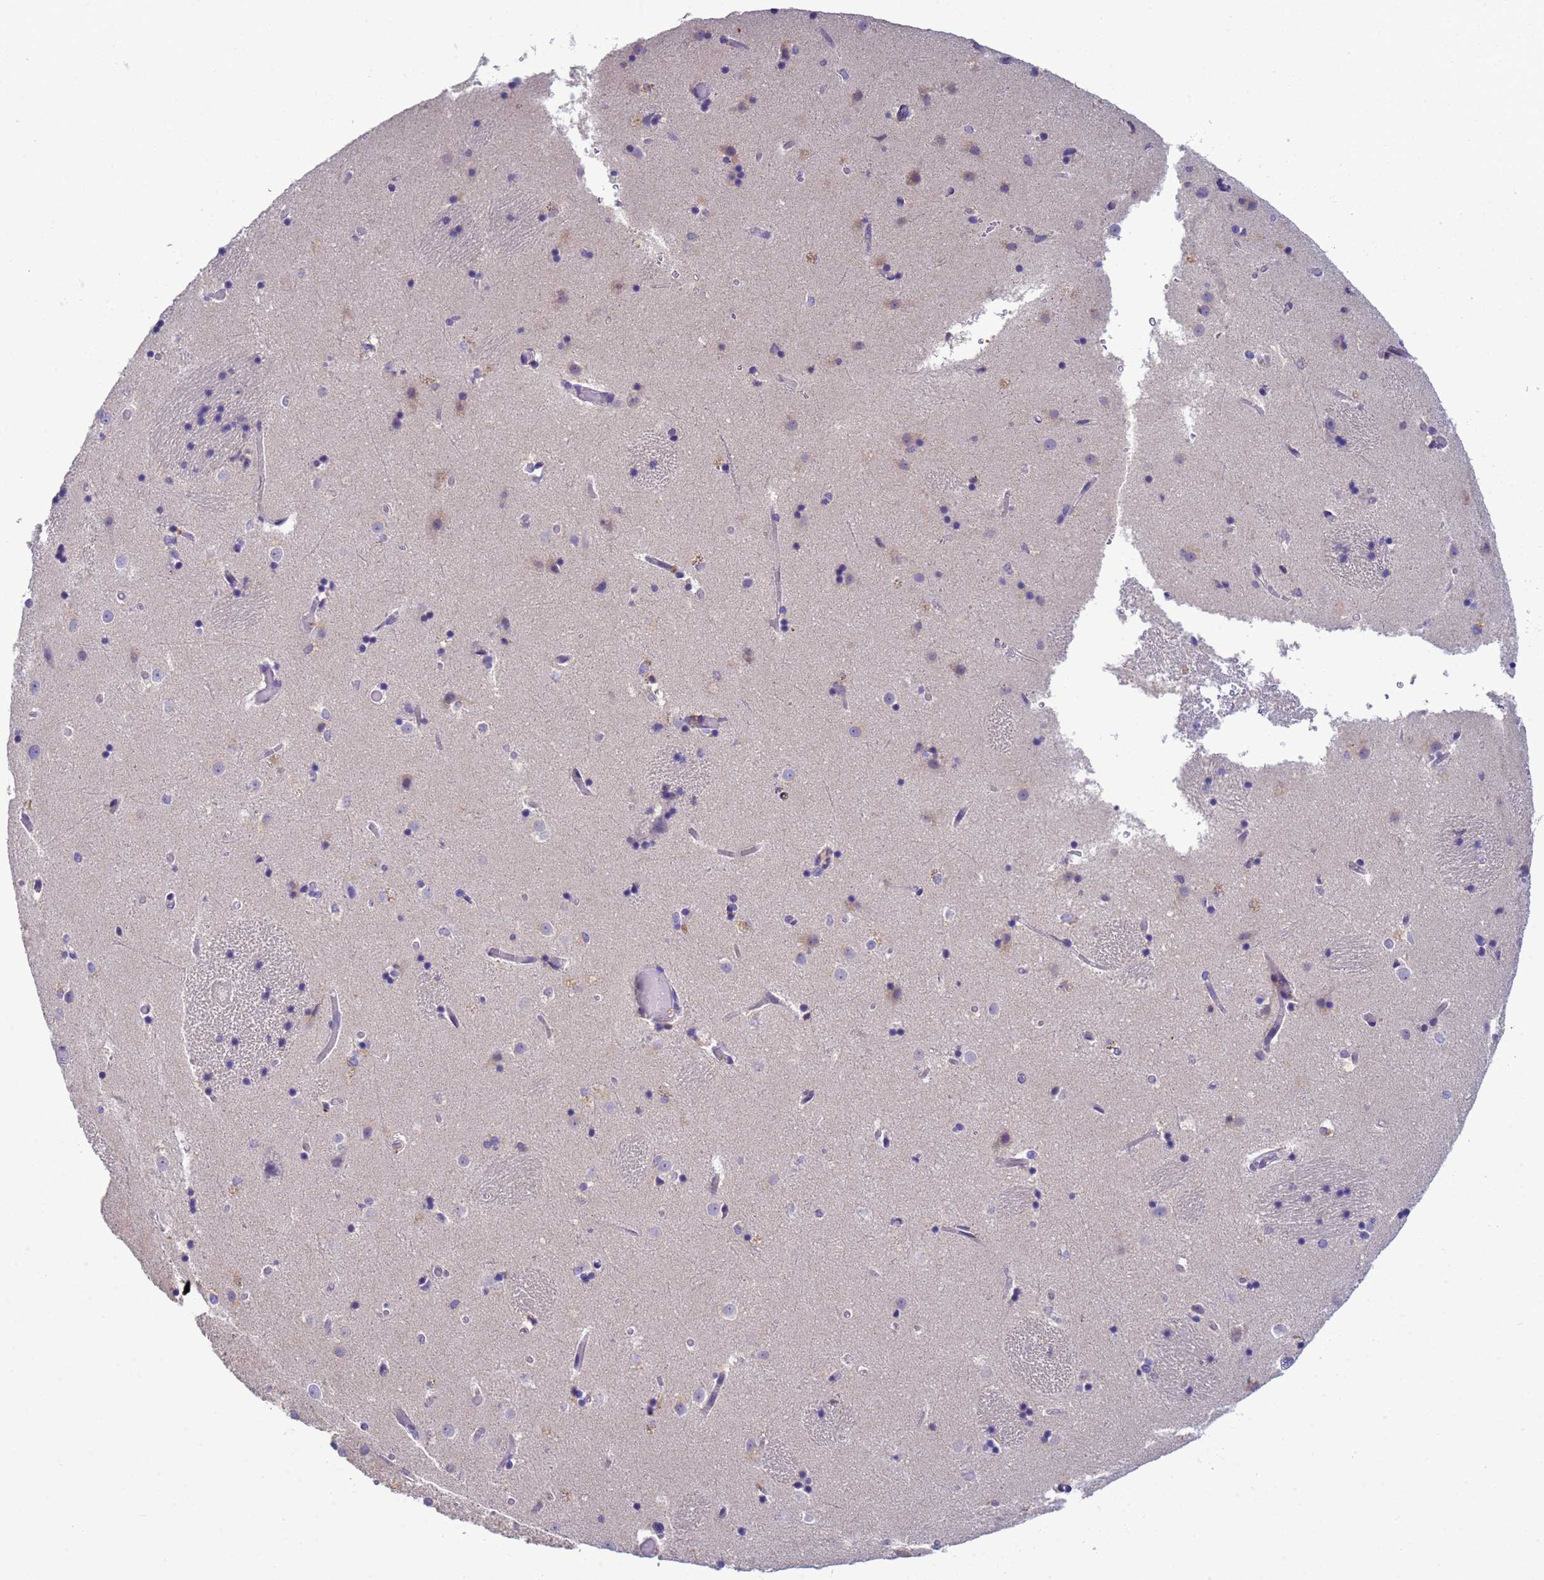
{"staining": {"intensity": "weak", "quantity": "<25%", "location": "cytoplasmic/membranous"}, "tissue": "caudate", "cell_type": "Glial cells", "image_type": "normal", "snomed": [{"axis": "morphology", "description": "Normal tissue, NOS"}, {"axis": "topography", "description": "Lateral ventricle wall"}], "caption": "The immunohistochemistry image has no significant positivity in glial cells of caudate. (DAB IHC visualized using brightfield microscopy, high magnification).", "gene": "KLHL13", "patient": {"sex": "female", "age": 52}}